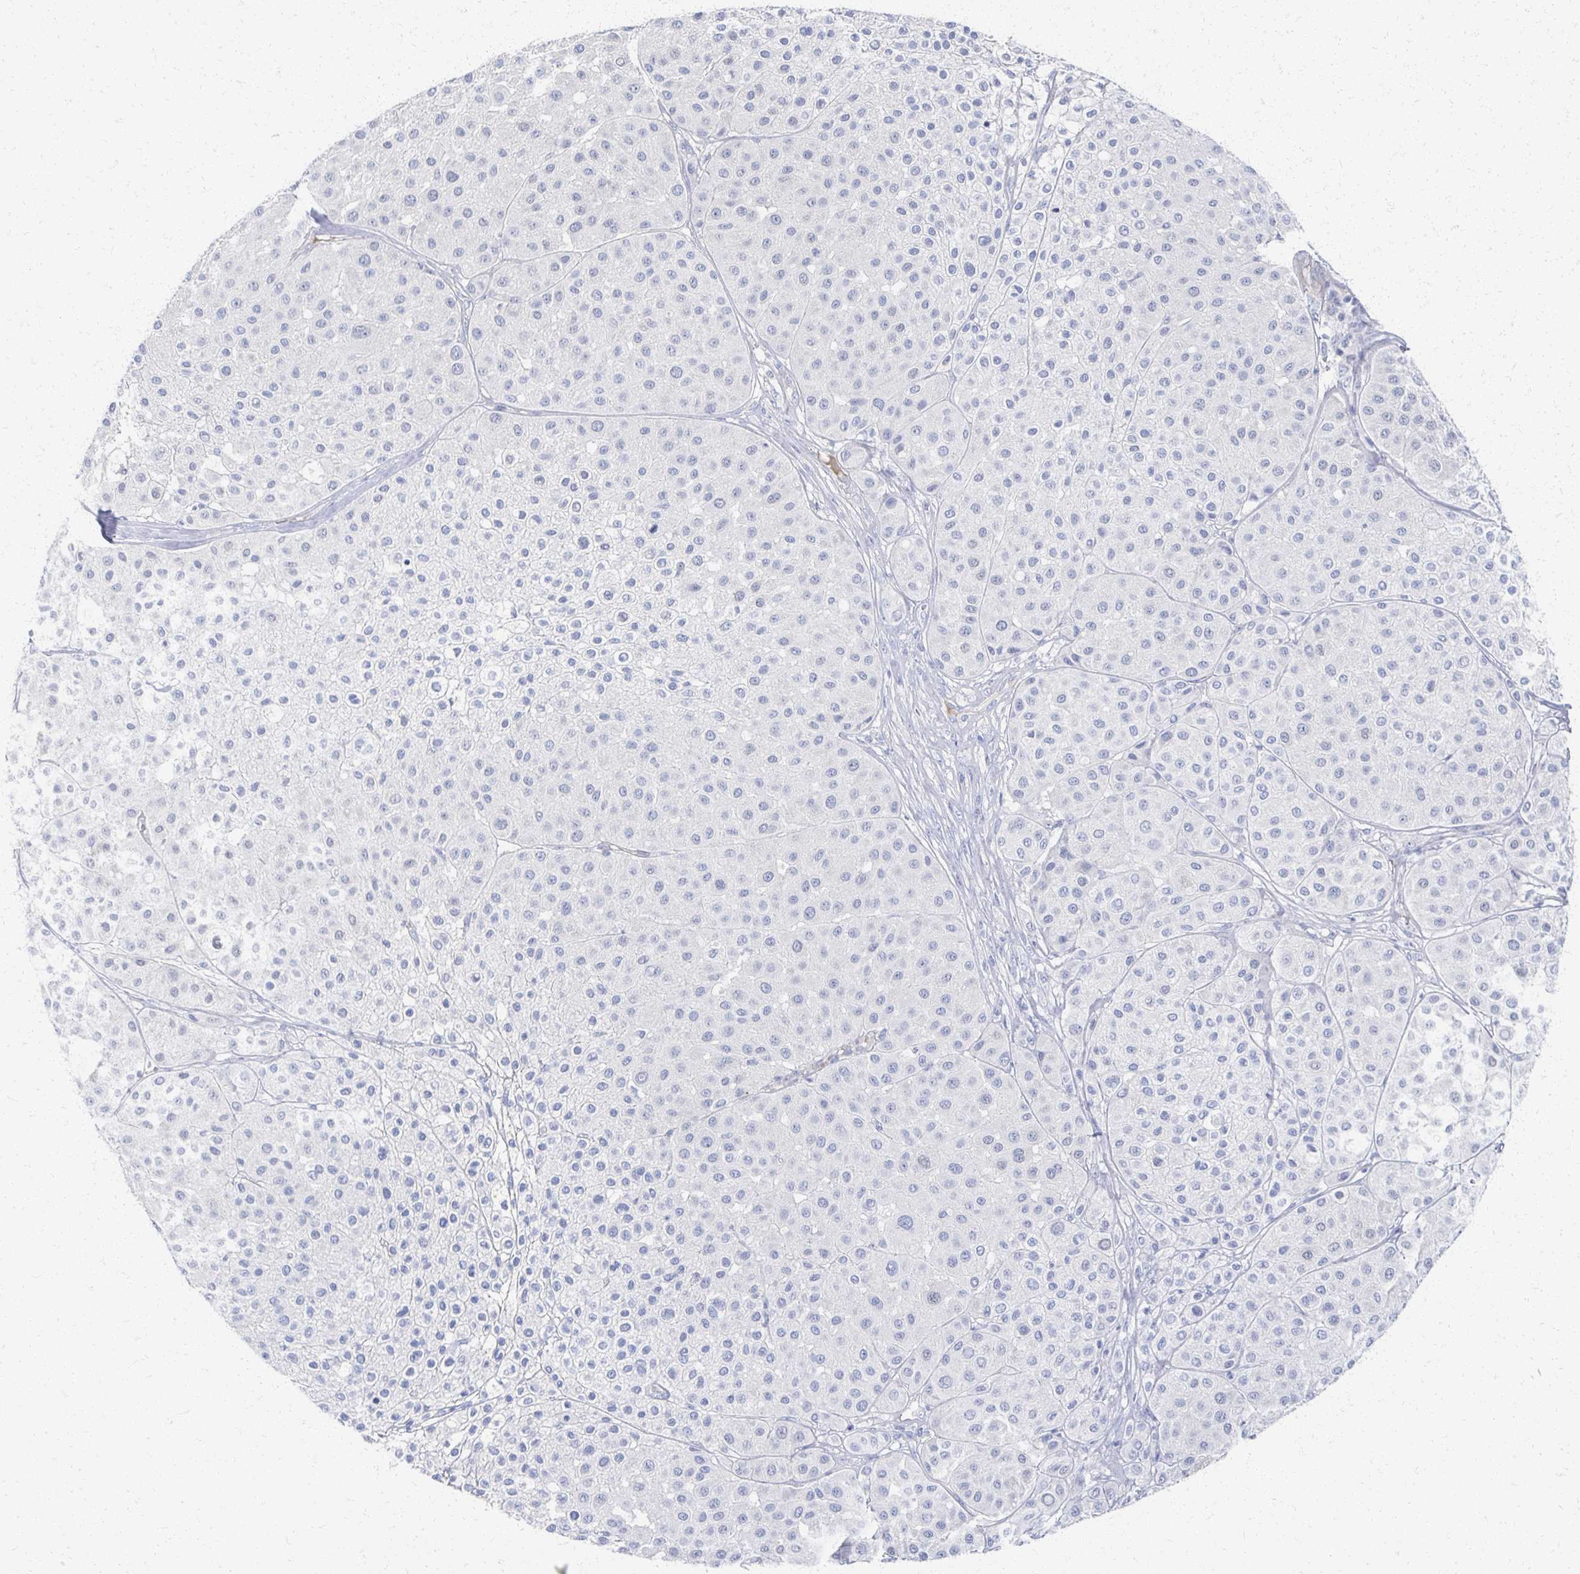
{"staining": {"intensity": "negative", "quantity": "none", "location": "none"}, "tissue": "melanoma", "cell_type": "Tumor cells", "image_type": "cancer", "snomed": [{"axis": "morphology", "description": "Malignant melanoma, Metastatic site"}, {"axis": "topography", "description": "Smooth muscle"}], "caption": "This micrograph is of malignant melanoma (metastatic site) stained with immunohistochemistry (IHC) to label a protein in brown with the nuclei are counter-stained blue. There is no staining in tumor cells.", "gene": "PRR20A", "patient": {"sex": "male", "age": 41}}